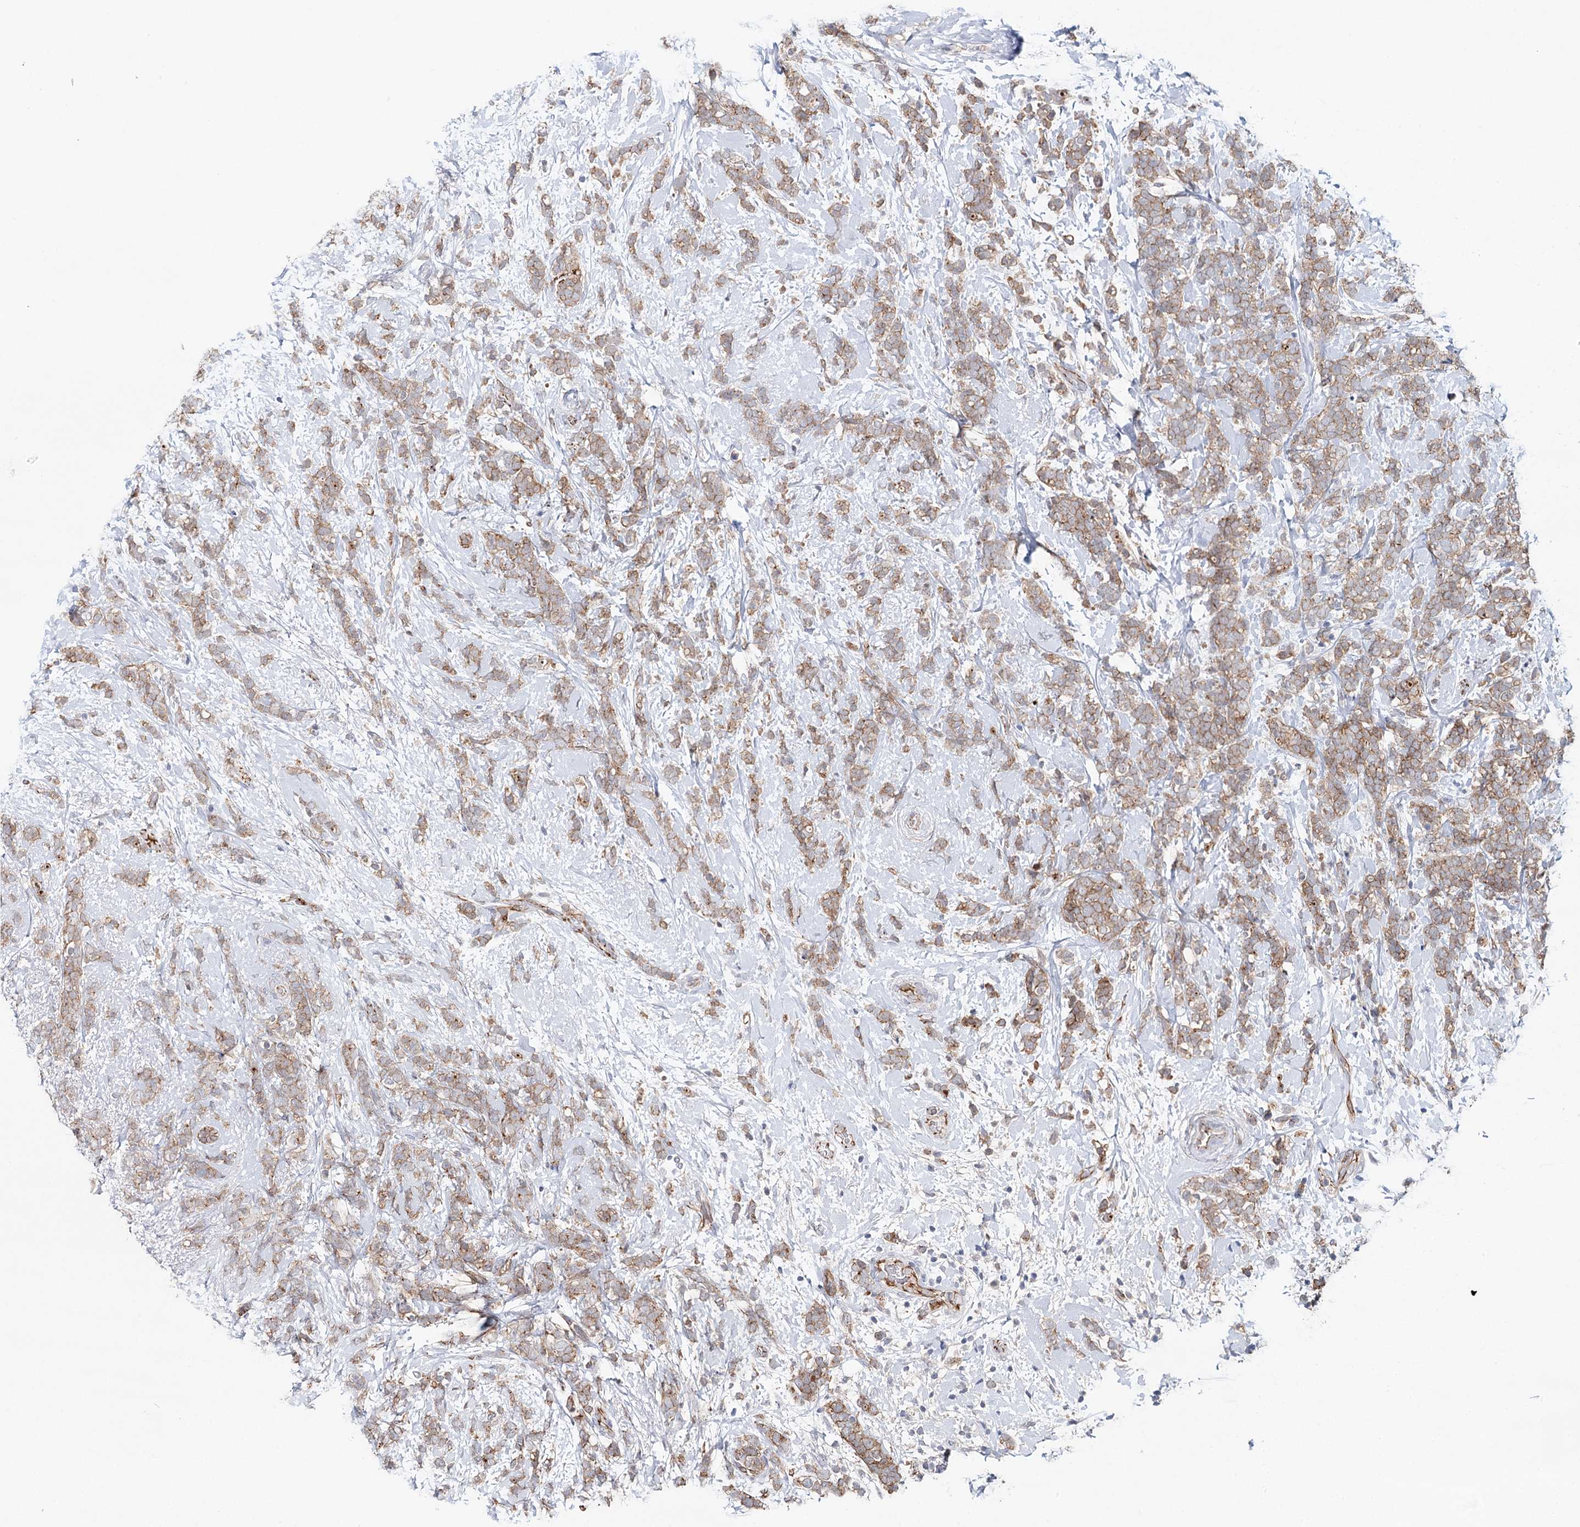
{"staining": {"intensity": "weak", "quantity": ">75%", "location": "cytoplasmic/membranous"}, "tissue": "breast cancer", "cell_type": "Tumor cells", "image_type": "cancer", "snomed": [{"axis": "morphology", "description": "Lobular carcinoma"}, {"axis": "topography", "description": "Breast"}], "caption": "Weak cytoplasmic/membranous staining for a protein is seen in about >75% of tumor cells of lobular carcinoma (breast) using immunohistochemistry.", "gene": "PKP4", "patient": {"sex": "female", "age": 58}}